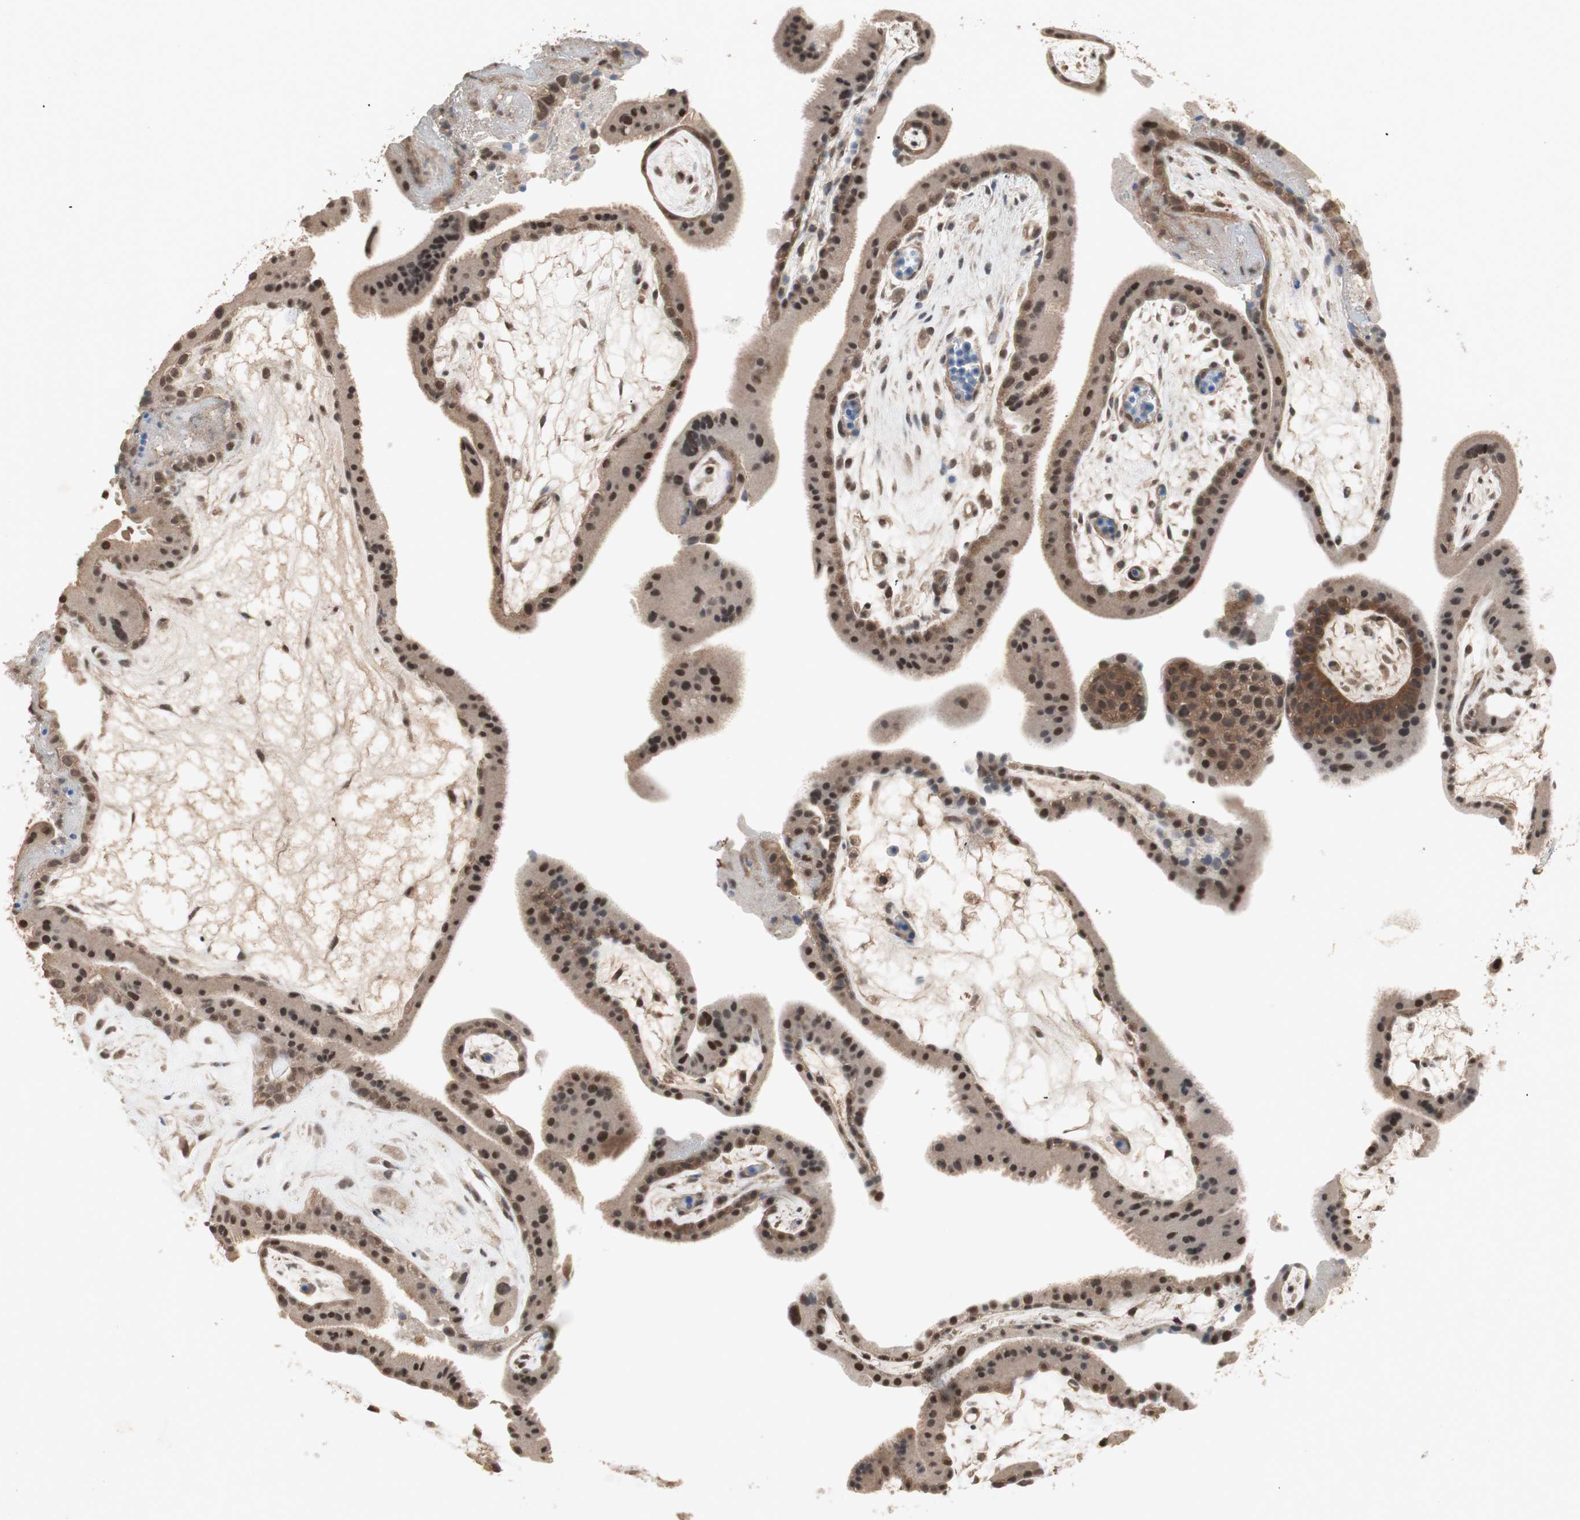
{"staining": {"intensity": "strong", "quantity": ">75%", "location": "cytoplasmic/membranous,nuclear"}, "tissue": "placenta", "cell_type": "Decidual cells", "image_type": "normal", "snomed": [{"axis": "morphology", "description": "Normal tissue, NOS"}, {"axis": "topography", "description": "Placenta"}], "caption": "A brown stain highlights strong cytoplasmic/membranous,nuclear expression of a protein in decidual cells of unremarkable human placenta. The staining is performed using DAB (3,3'-diaminobenzidine) brown chromogen to label protein expression. The nuclei are counter-stained blue using hematoxylin.", "gene": "GART", "patient": {"sex": "female", "age": 19}}